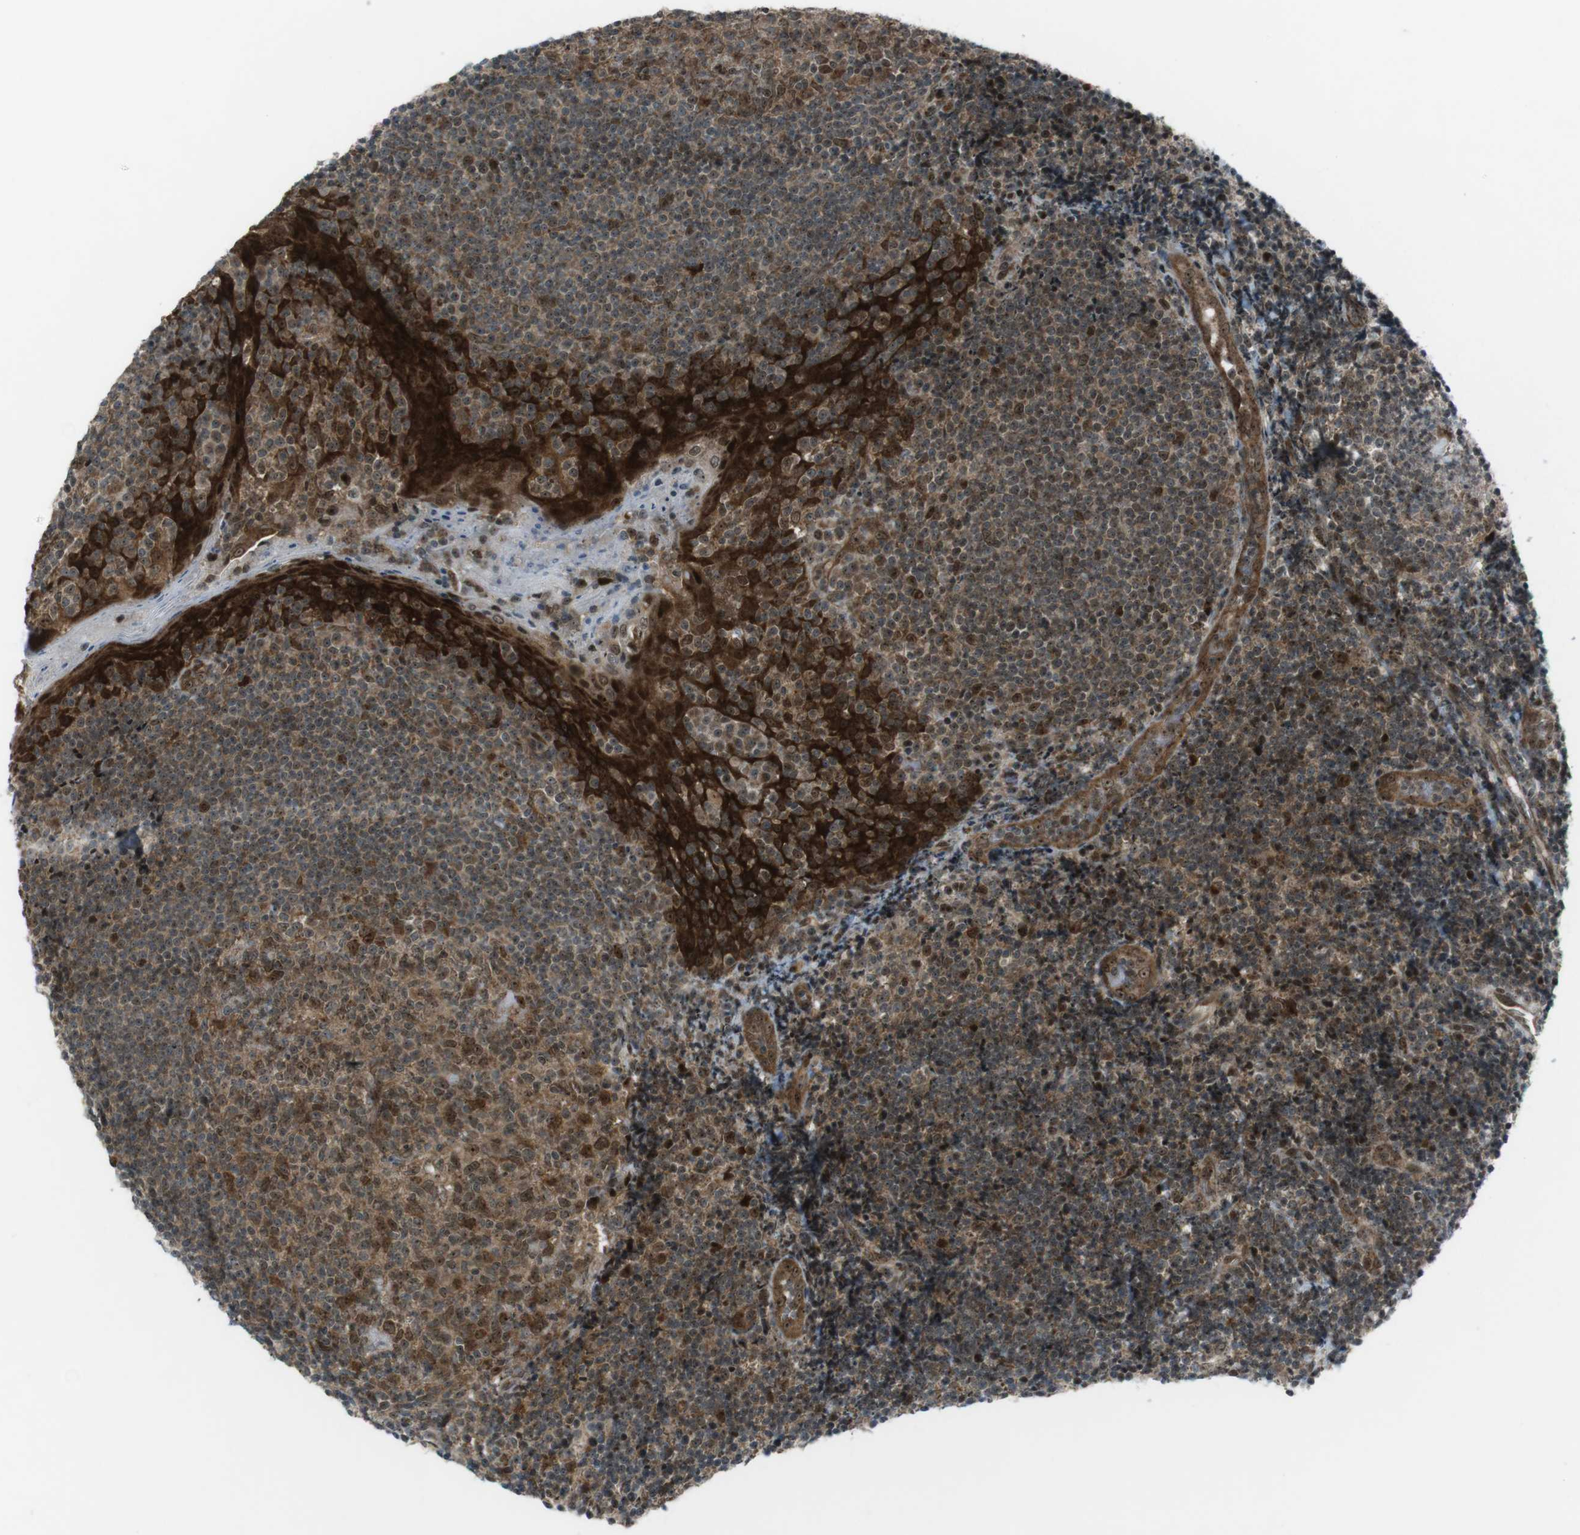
{"staining": {"intensity": "moderate", "quantity": ">75%", "location": "cytoplasmic/membranous,nuclear"}, "tissue": "tonsil", "cell_type": "Germinal center cells", "image_type": "normal", "snomed": [{"axis": "morphology", "description": "Normal tissue, NOS"}, {"axis": "topography", "description": "Tonsil"}], "caption": "Germinal center cells display medium levels of moderate cytoplasmic/membranous,nuclear expression in approximately >75% of cells in benign tonsil. Using DAB (3,3'-diaminobenzidine) (brown) and hematoxylin (blue) stains, captured at high magnification using brightfield microscopy.", "gene": "CSNK1D", "patient": {"sex": "male", "age": 31}}